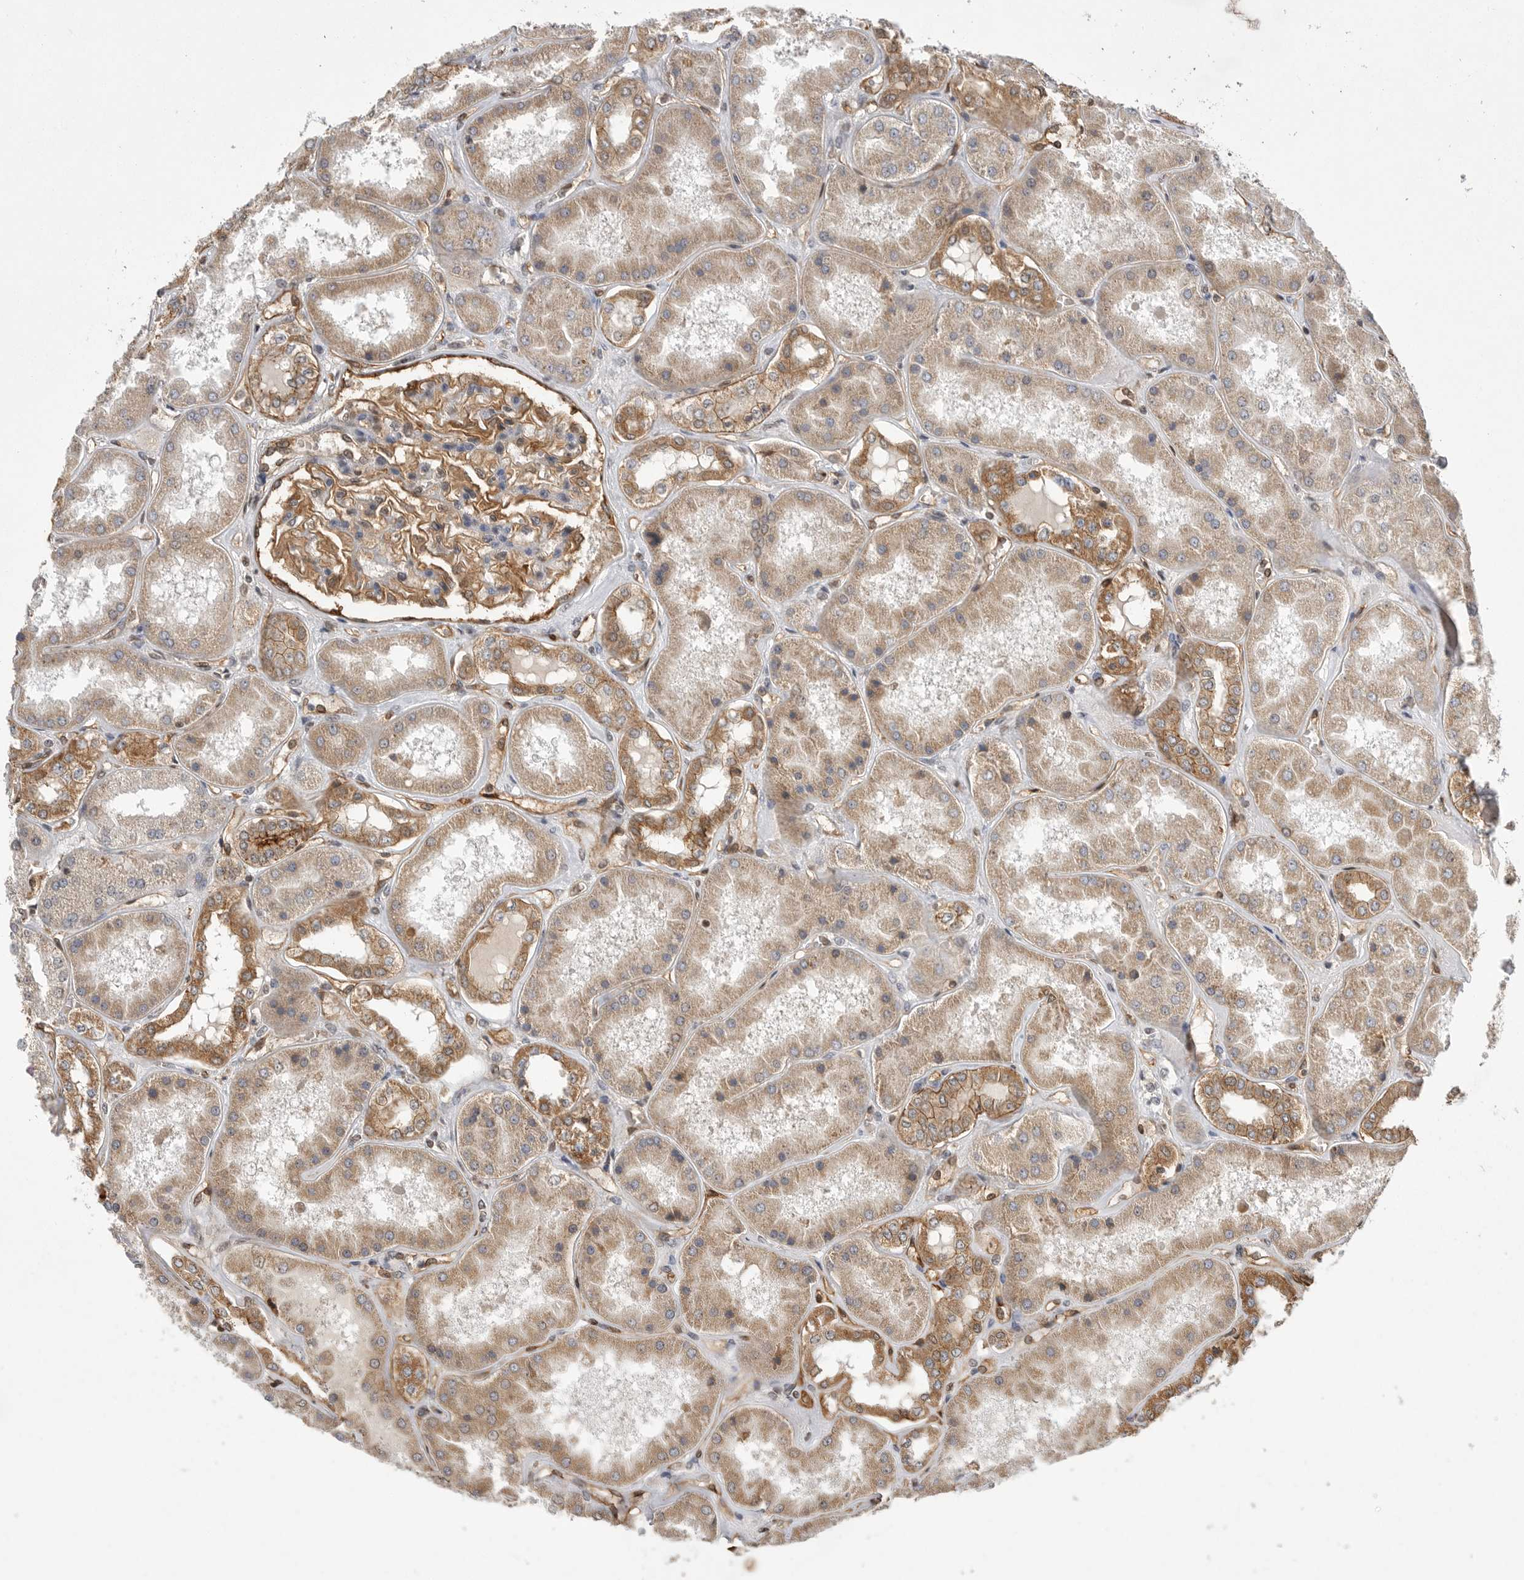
{"staining": {"intensity": "moderate", "quantity": ">75%", "location": "cytoplasmic/membranous"}, "tissue": "kidney", "cell_type": "Cells in glomeruli", "image_type": "normal", "snomed": [{"axis": "morphology", "description": "Normal tissue, NOS"}, {"axis": "topography", "description": "Kidney"}], "caption": "The micrograph demonstrates immunohistochemical staining of unremarkable kidney. There is moderate cytoplasmic/membranous staining is present in approximately >75% of cells in glomeruli.", "gene": "NECTIN1", "patient": {"sex": "female", "age": 56}}